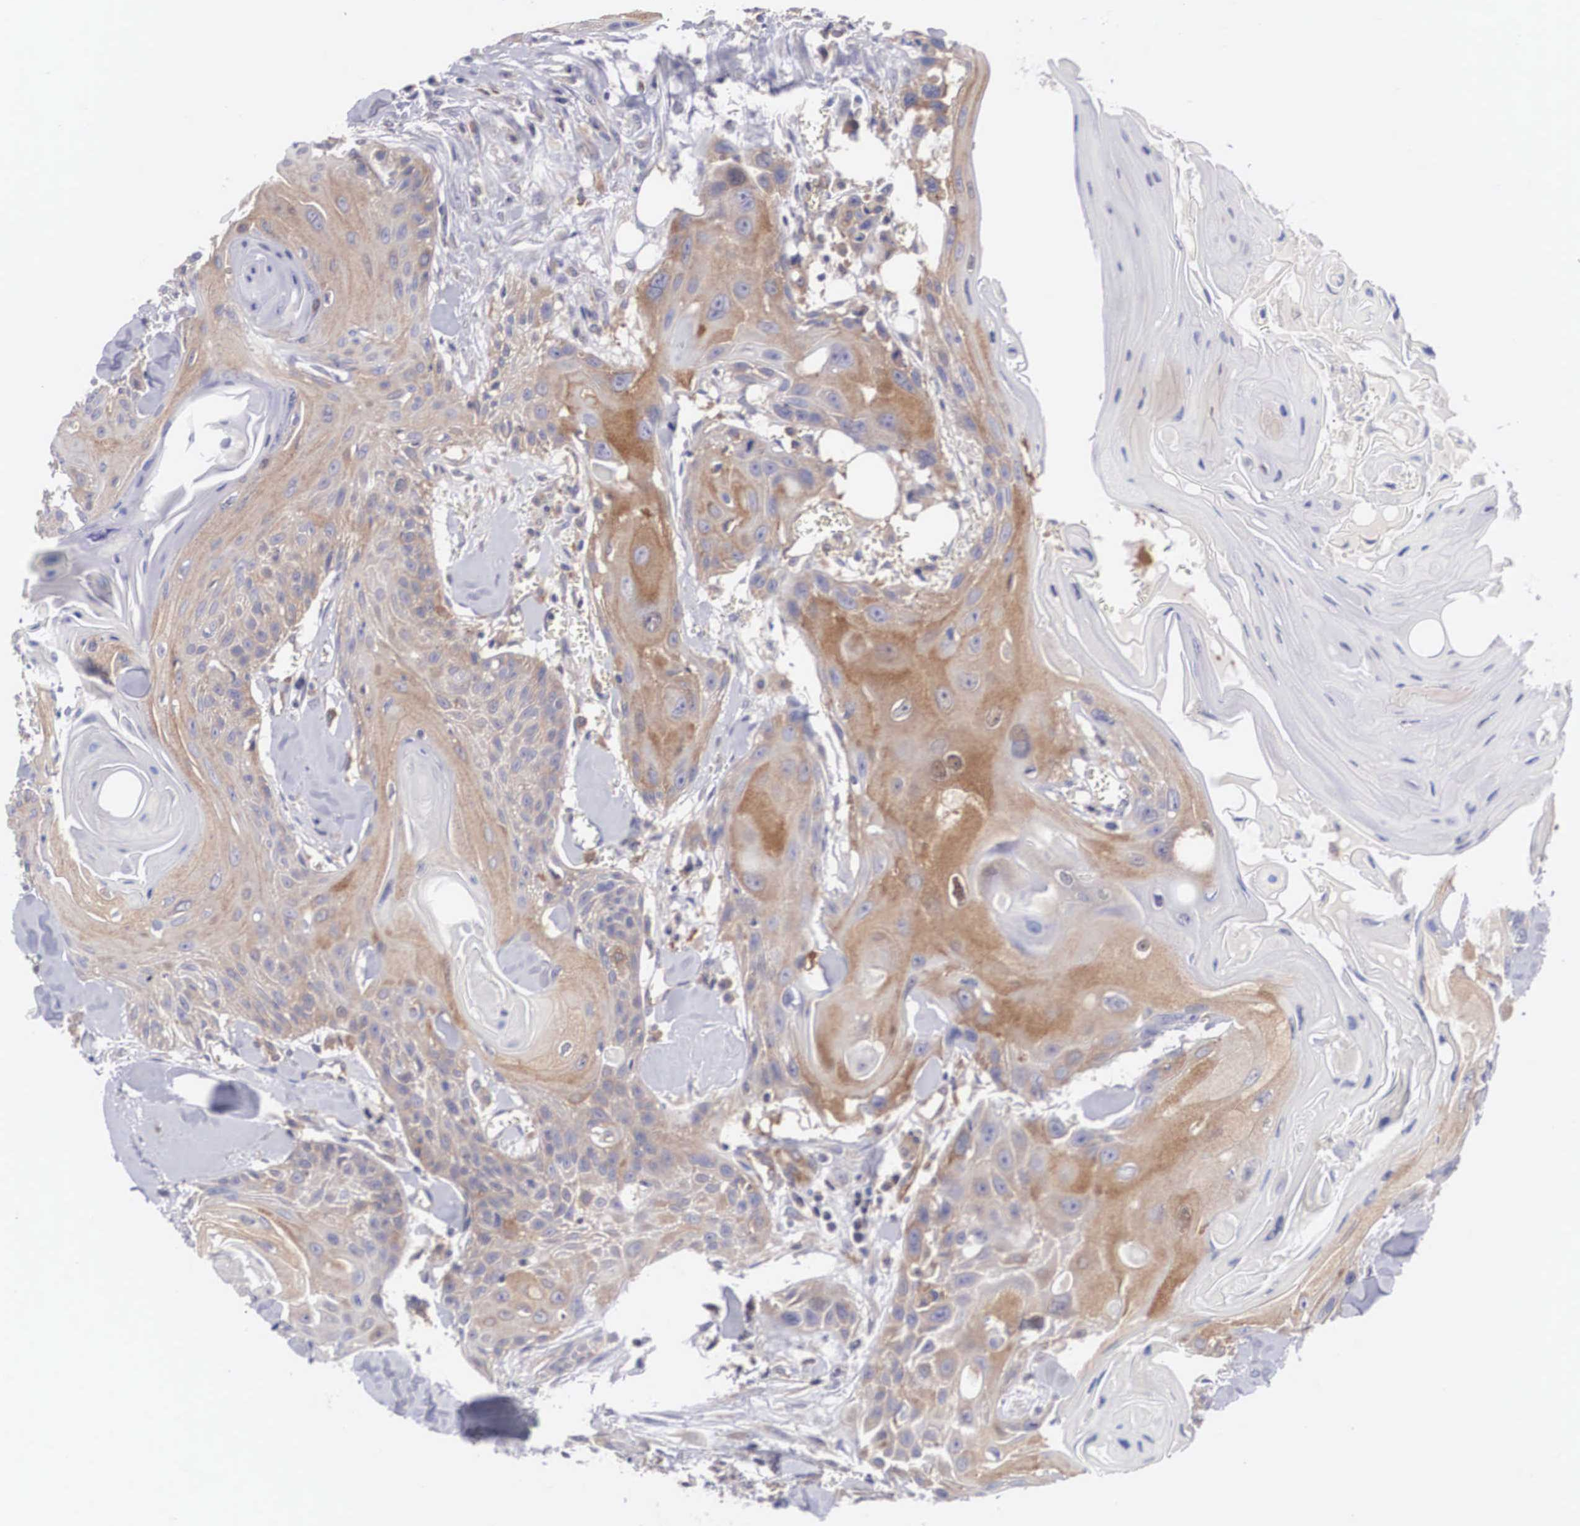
{"staining": {"intensity": "weak", "quantity": ">75%", "location": "cytoplasmic/membranous"}, "tissue": "head and neck cancer", "cell_type": "Tumor cells", "image_type": "cancer", "snomed": [{"axis": "morphology", "description": "Squamous cell carcinoma, NOS"}, {"axis": "morphology", "description": "Squamous cell carcinoma, metastatic, NOS"}, {"axis": "topography", "description": "Lymph node"}, {"axis": "topography", "description": "Salivary gland"}, {"axis": "topography", "description": "Head-Neck"}], "caption": "Immunohistochemical staining of human head and neck squamous cell carcinoma displays low levels of weak cytoplasmic/membranous expression in approximately >75% of tumor cells.", "gene": "GRIPAP1", "patient": {"sex": "female", "age": 74}}